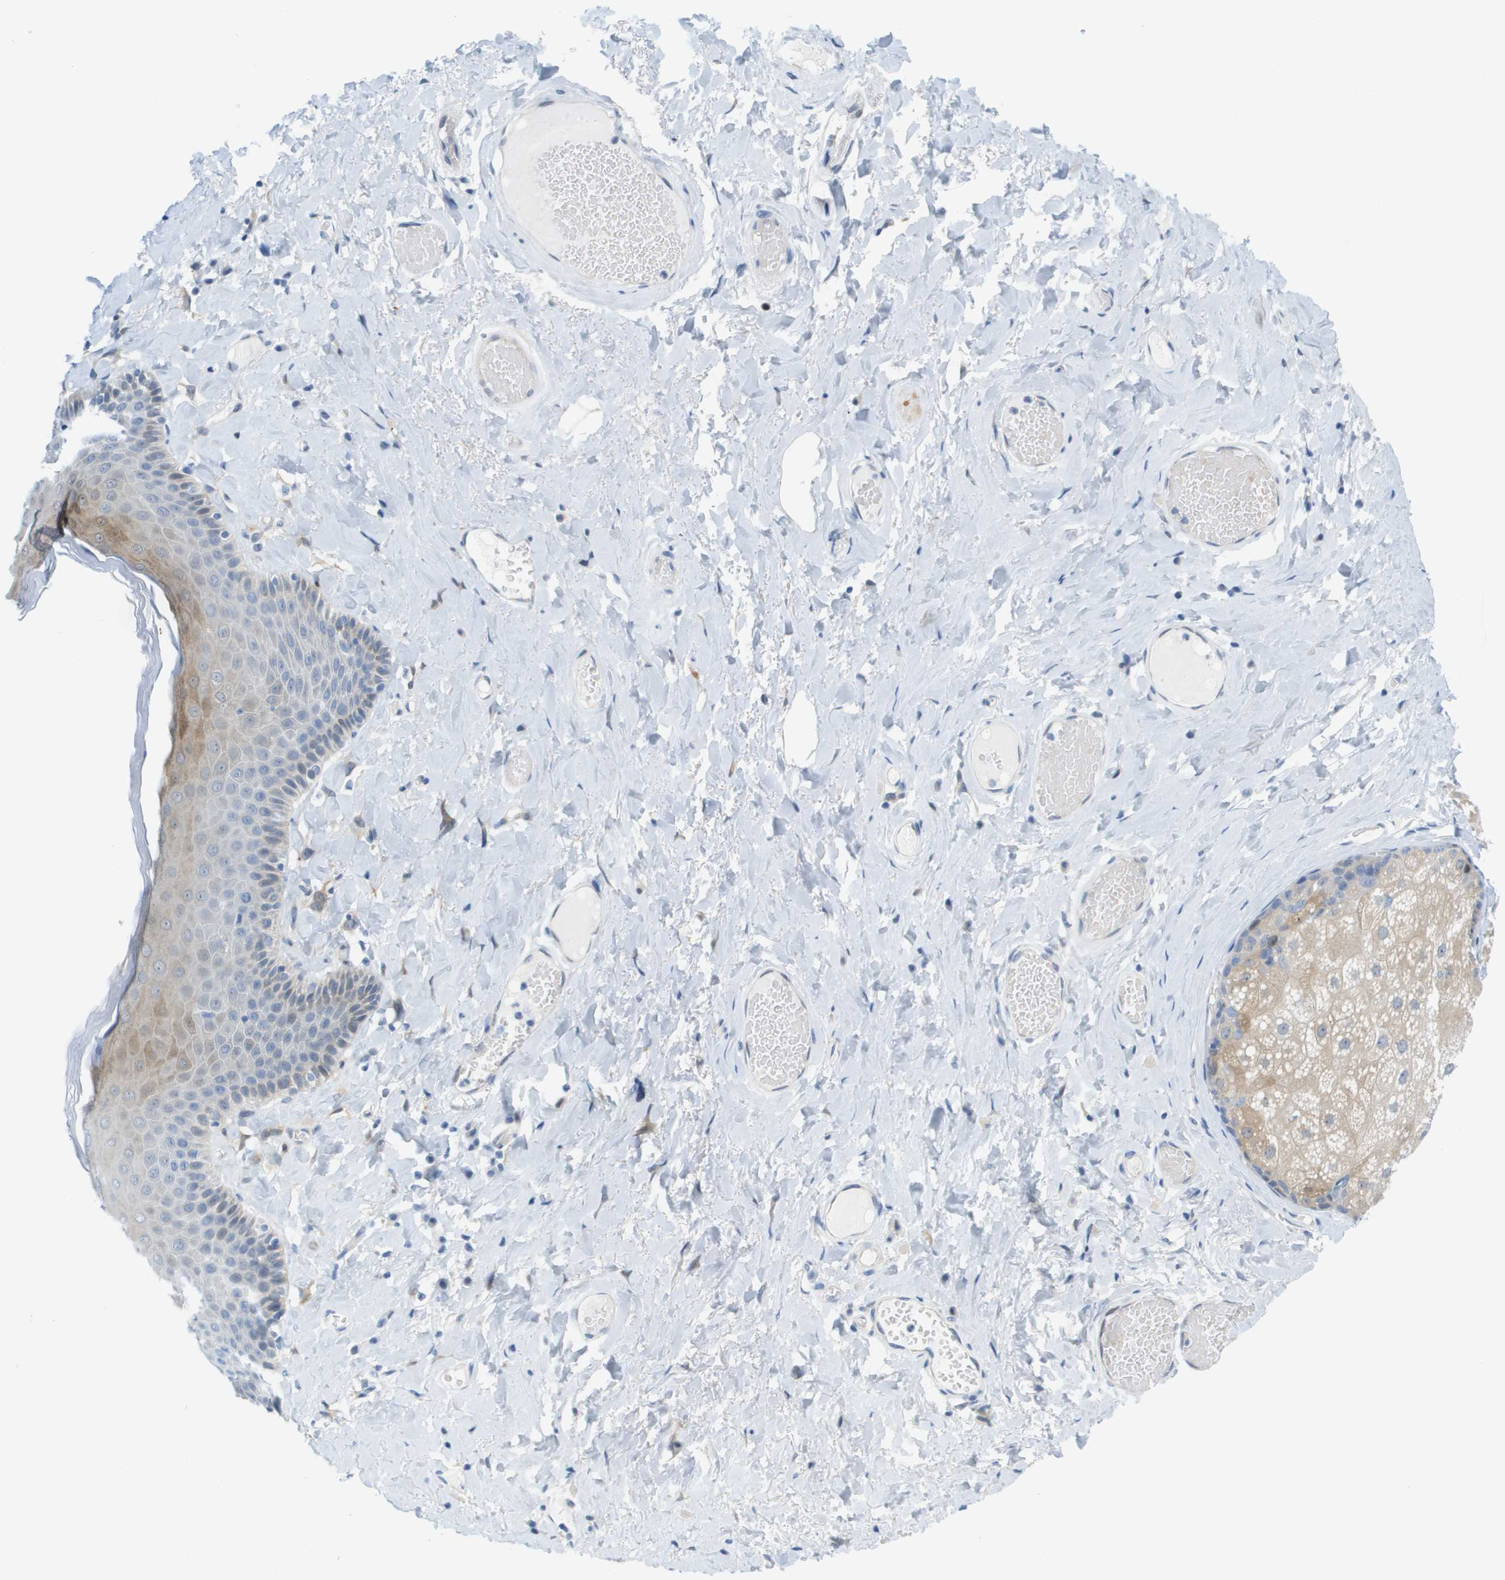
{"staining": {"intensity": "weak", "quantity": "<25%", "location": "cytoplasmic/membranous"}, "tissue": "skin", "cell_type": "Epidermal cells", "image_type": "normal", "snomed": [{"axis": "morphology", "description": "Normal tissue, NOS"}, {"axis": "topography", "description": "Anal"}], "caption": "This is an immunohistochemistry image of unremarkable skin. There is no positivity in epidermal cells.", "gene": "CUL9", "patient": {"sex": "male", "age": 69}}